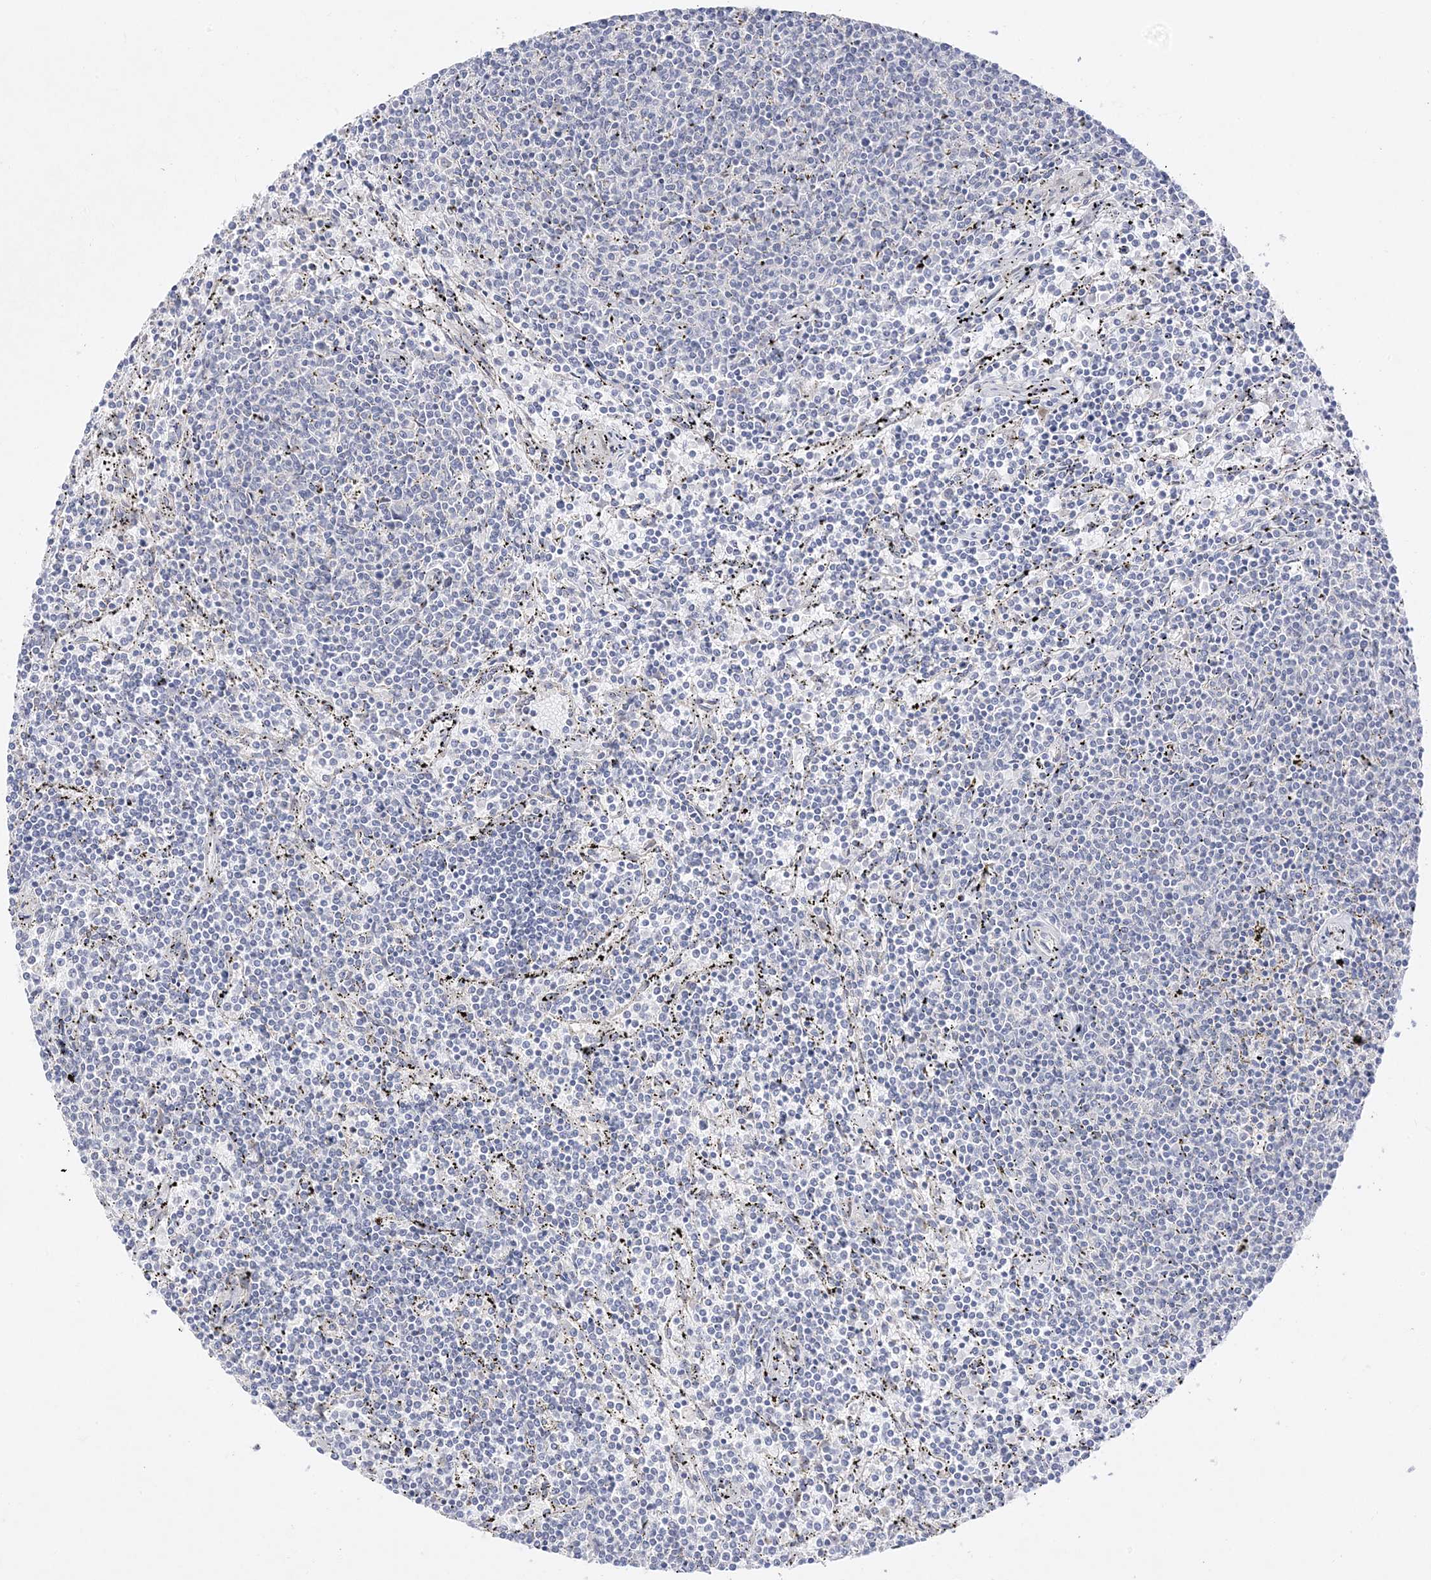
{"staining": {"intensity": "negative", "quantity": "none", "location": "none"}, "tissue": "lymphoma", "cell_type": "Tumor cells", "image_type": "cancer", "snomed": [{"axis": "morphology", "description": "Malignant lymphoma, non-Hodgkin's type, Low grade"}, {"axis": "topography", "description": "Spleen"}], "caption": "Immunohistochemistry (IHC) micrograph of low-grade malignant lymphoma, non-Hodgkin's type stained for a protein (brown), which reveals no positivity in tumor cells.", "gene": "C2CD2", "patient": {"sex": "female", "age": 50}}